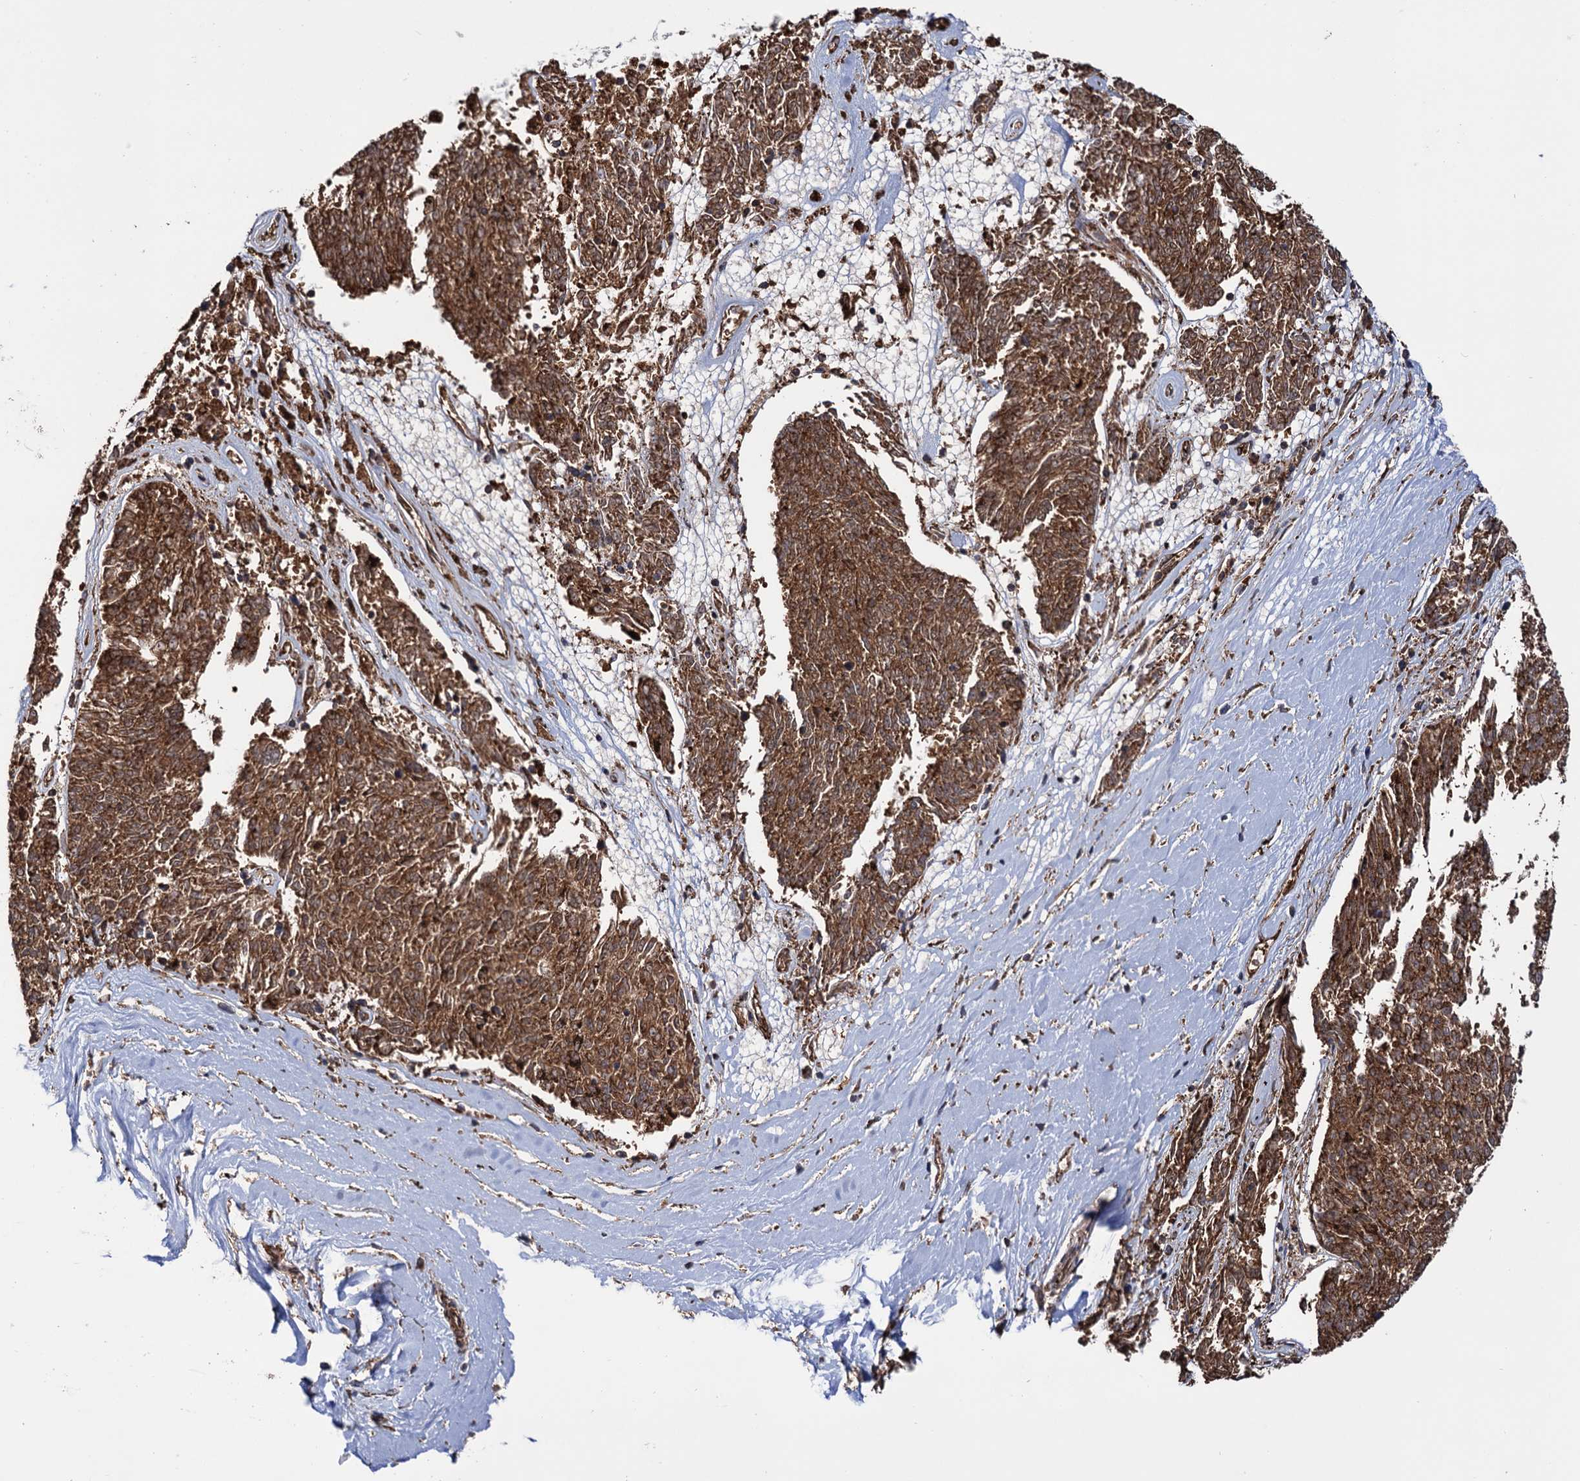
{"staining": {"intensity": "moderate", "quantity": ">75%", "location": "cytoplasmic/membranous"}, "tissue": "melanoma", "cell_type": "Tumor cells", "image_type": "cancer", "snomed": [{"axis": "morphology", "description": "Malignant melanoma, NOS"}, {"axis": "topography", "description": "Skin"}], "caption": "Immunohistochemistry staining of melanoma, which demonstrates medium levels of moderate cytoplasmic/membranous positivity in approximately >75% of tumor cells indicating moderate cytoplasmic/membranous protein staining. The staining was performed using DAB (brown) for protein detection and nuclei were counterstained in hematoxylin (blue).", "gene": "ATP8B4", "patient": {"sex": "female", "age": 72}}